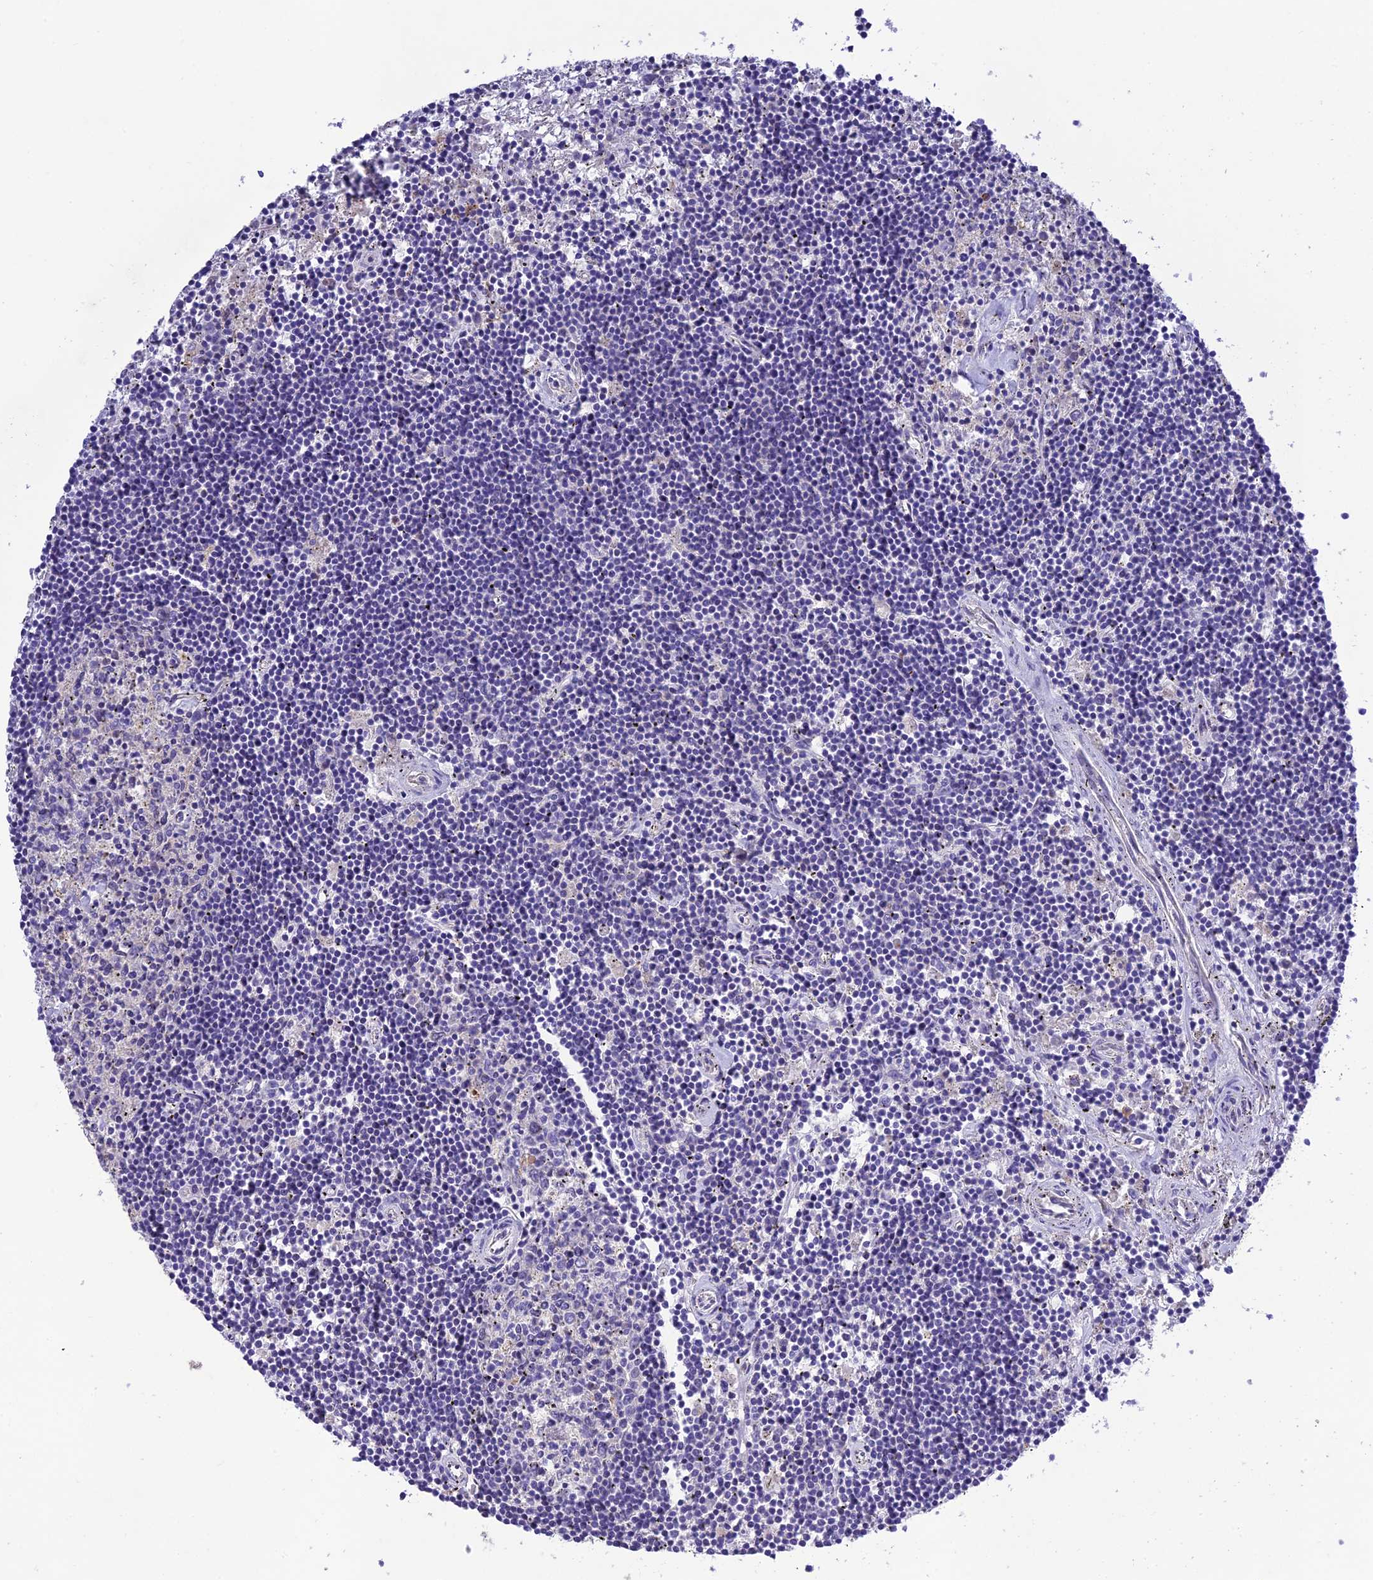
{"staining": {"intensity": "negative", "quantity": "none", "location": "none"}, "tissue": "lymphoma", "cell_type": "Tumor cells", "image_type": "cancer", "snomed": [{"axis": "morphology", "description": "Malignant lymphoma, non-Hodgkin's type, Low grade"}, {"axis": "topography", "description": "Spleen"}], "caption": "High power microscopy histopathology image of an immunohistochemistry (IHC) image of low-grade malignant lymphoma, non-Hodgkin's type, revealing no significant positivity in tumor cells.", "gene": "MS4A5", "patient": {"sex": "male", "age": 76}}